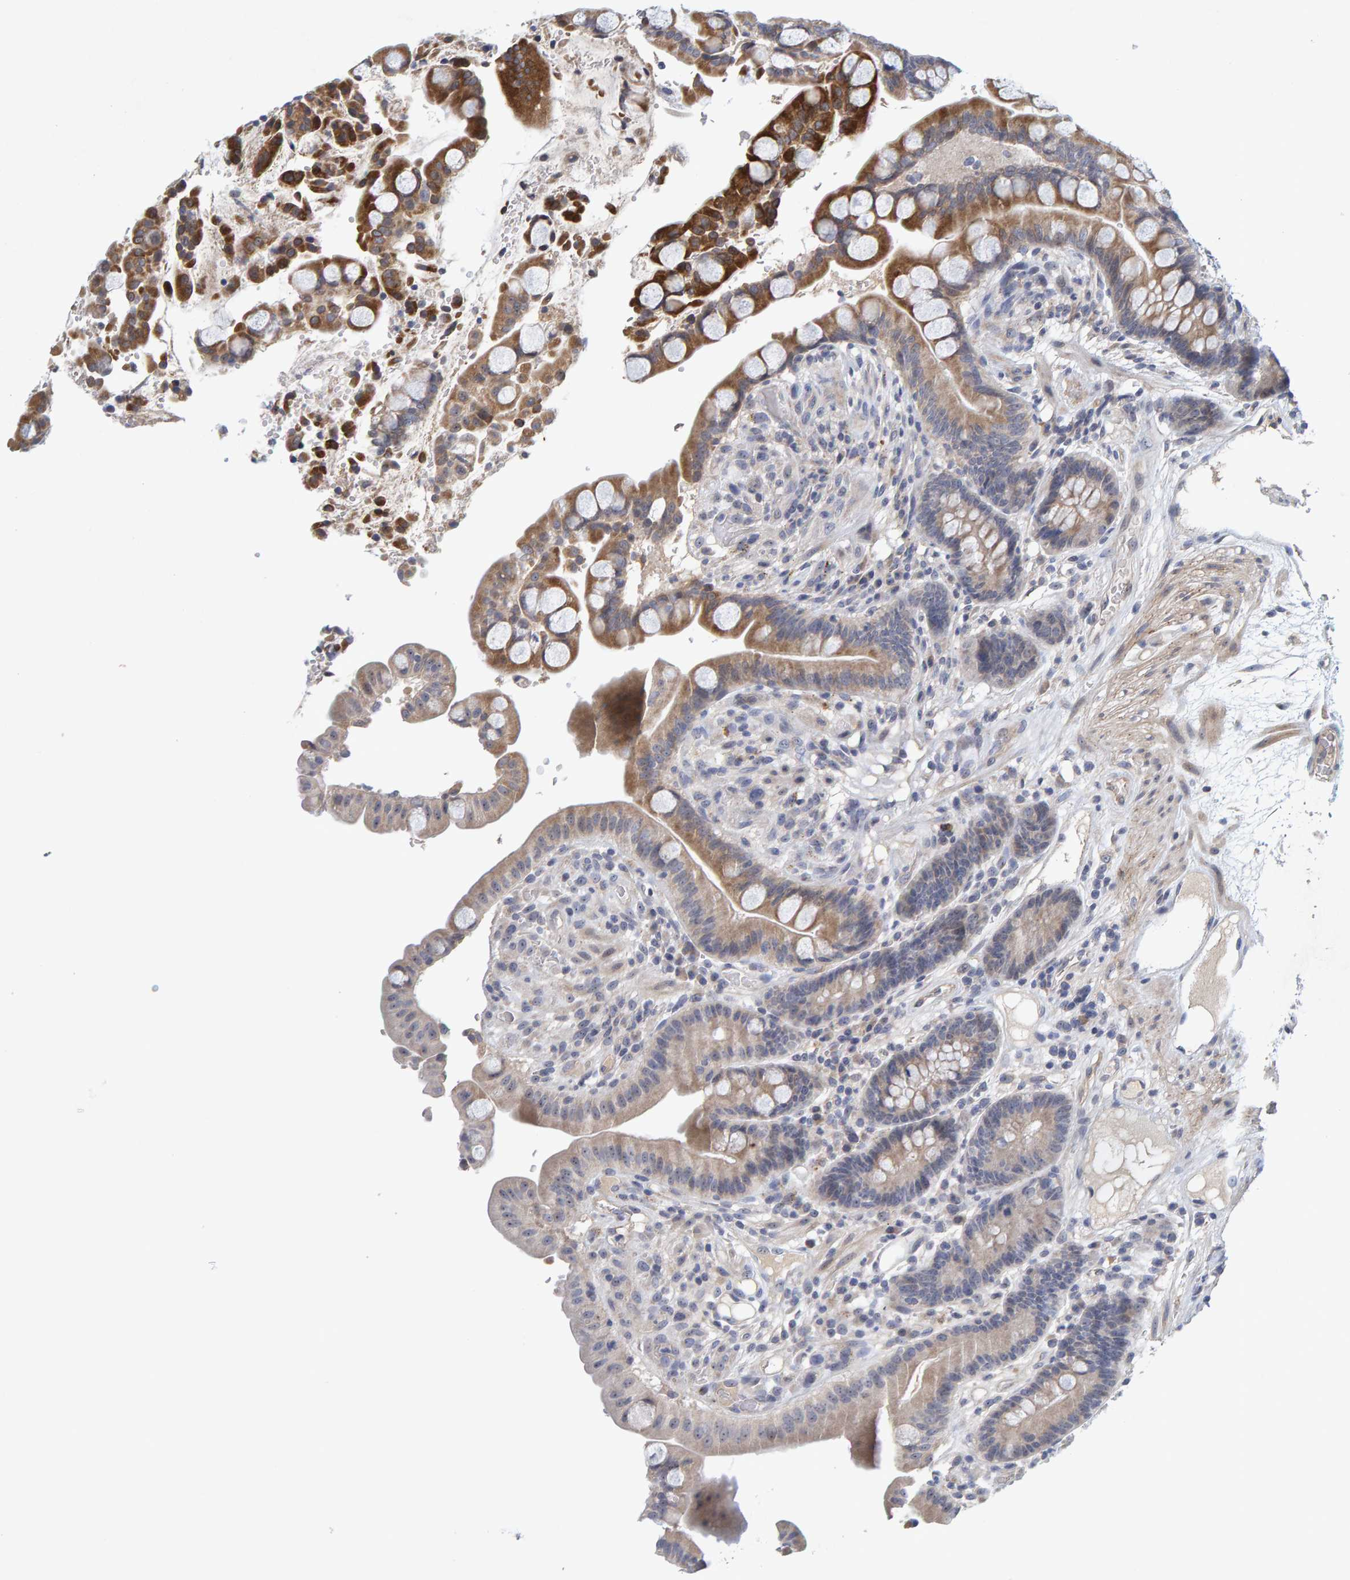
{"staining": {"intensity": "weak", "quantity": "25%-75%", "location": "cytoplasmic/membranous"}, "tissue": "colon", "cell_type": "Endothelial cells", "image_type": "normal", "snomed": [{"axis": "morphology", "description": "Normal tissue, NOS"}, {"axis": "topography", "description": "Colon"}], "caption": "This is a histology image of immunohistochemistry staining of normal colon, which shows weak staining in the cytoplasmic/membranous of endothelial cells.", "gene": "ZNF77", "patient": {"sex": "male", "age": 73}}